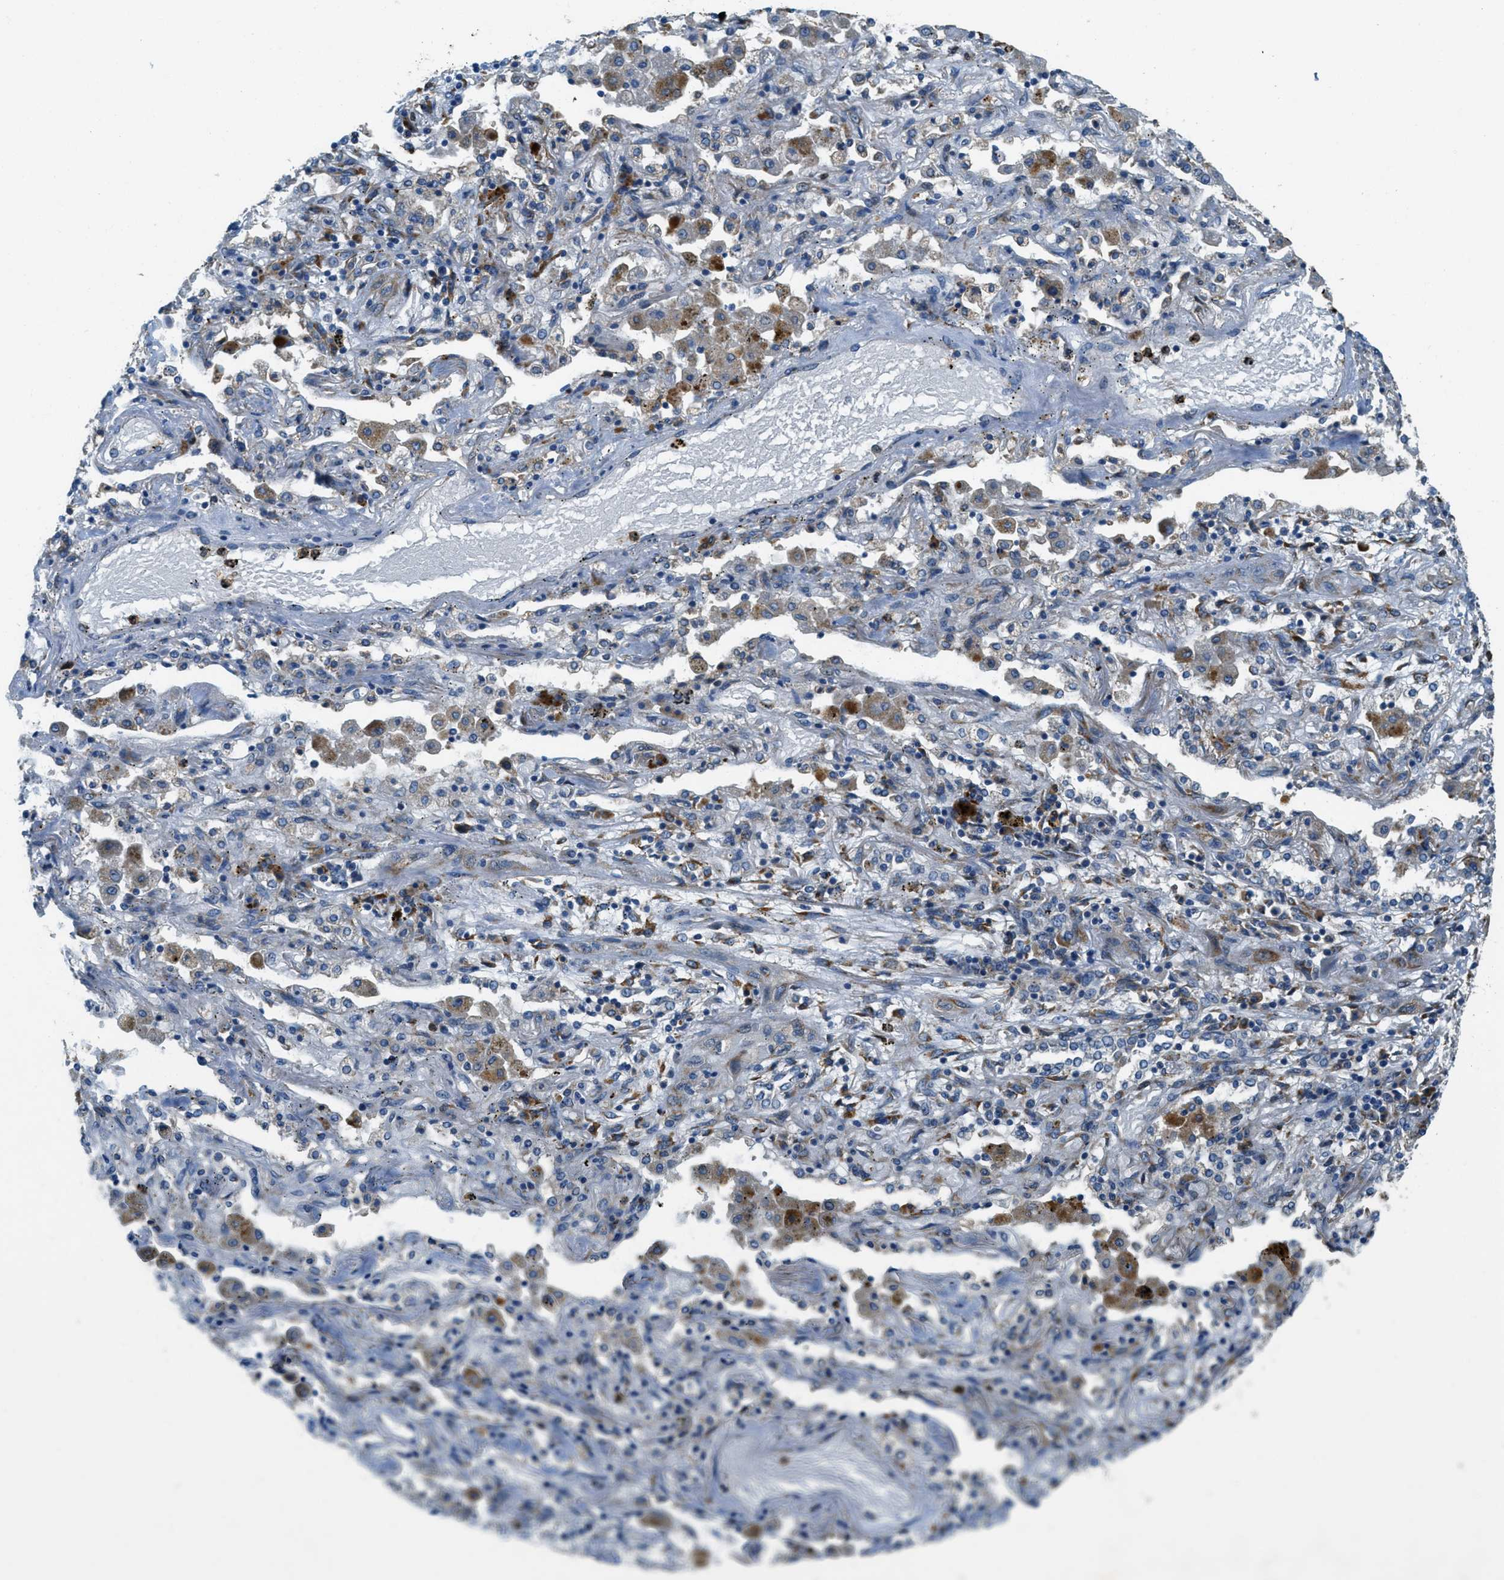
{"staining": {"intensity": "negative", "quantity": "none", "location": "none"}, "tissue": "lung cancer", "cell_type": "Tumor cells", "image_type": "cancer", "snomed": [{"axis": "morphology", "description": "Squamous cell carcinoma, NOS"}, {"axis": "topography", "description": "Lung"}], "caption": "A photomicrograph of squamous cell carcinoma (lung) stained for a protein shows no brown staining in tumor cells.", "gene": "GIMAP8", "patient": {"sex": "female", "age": 47}}